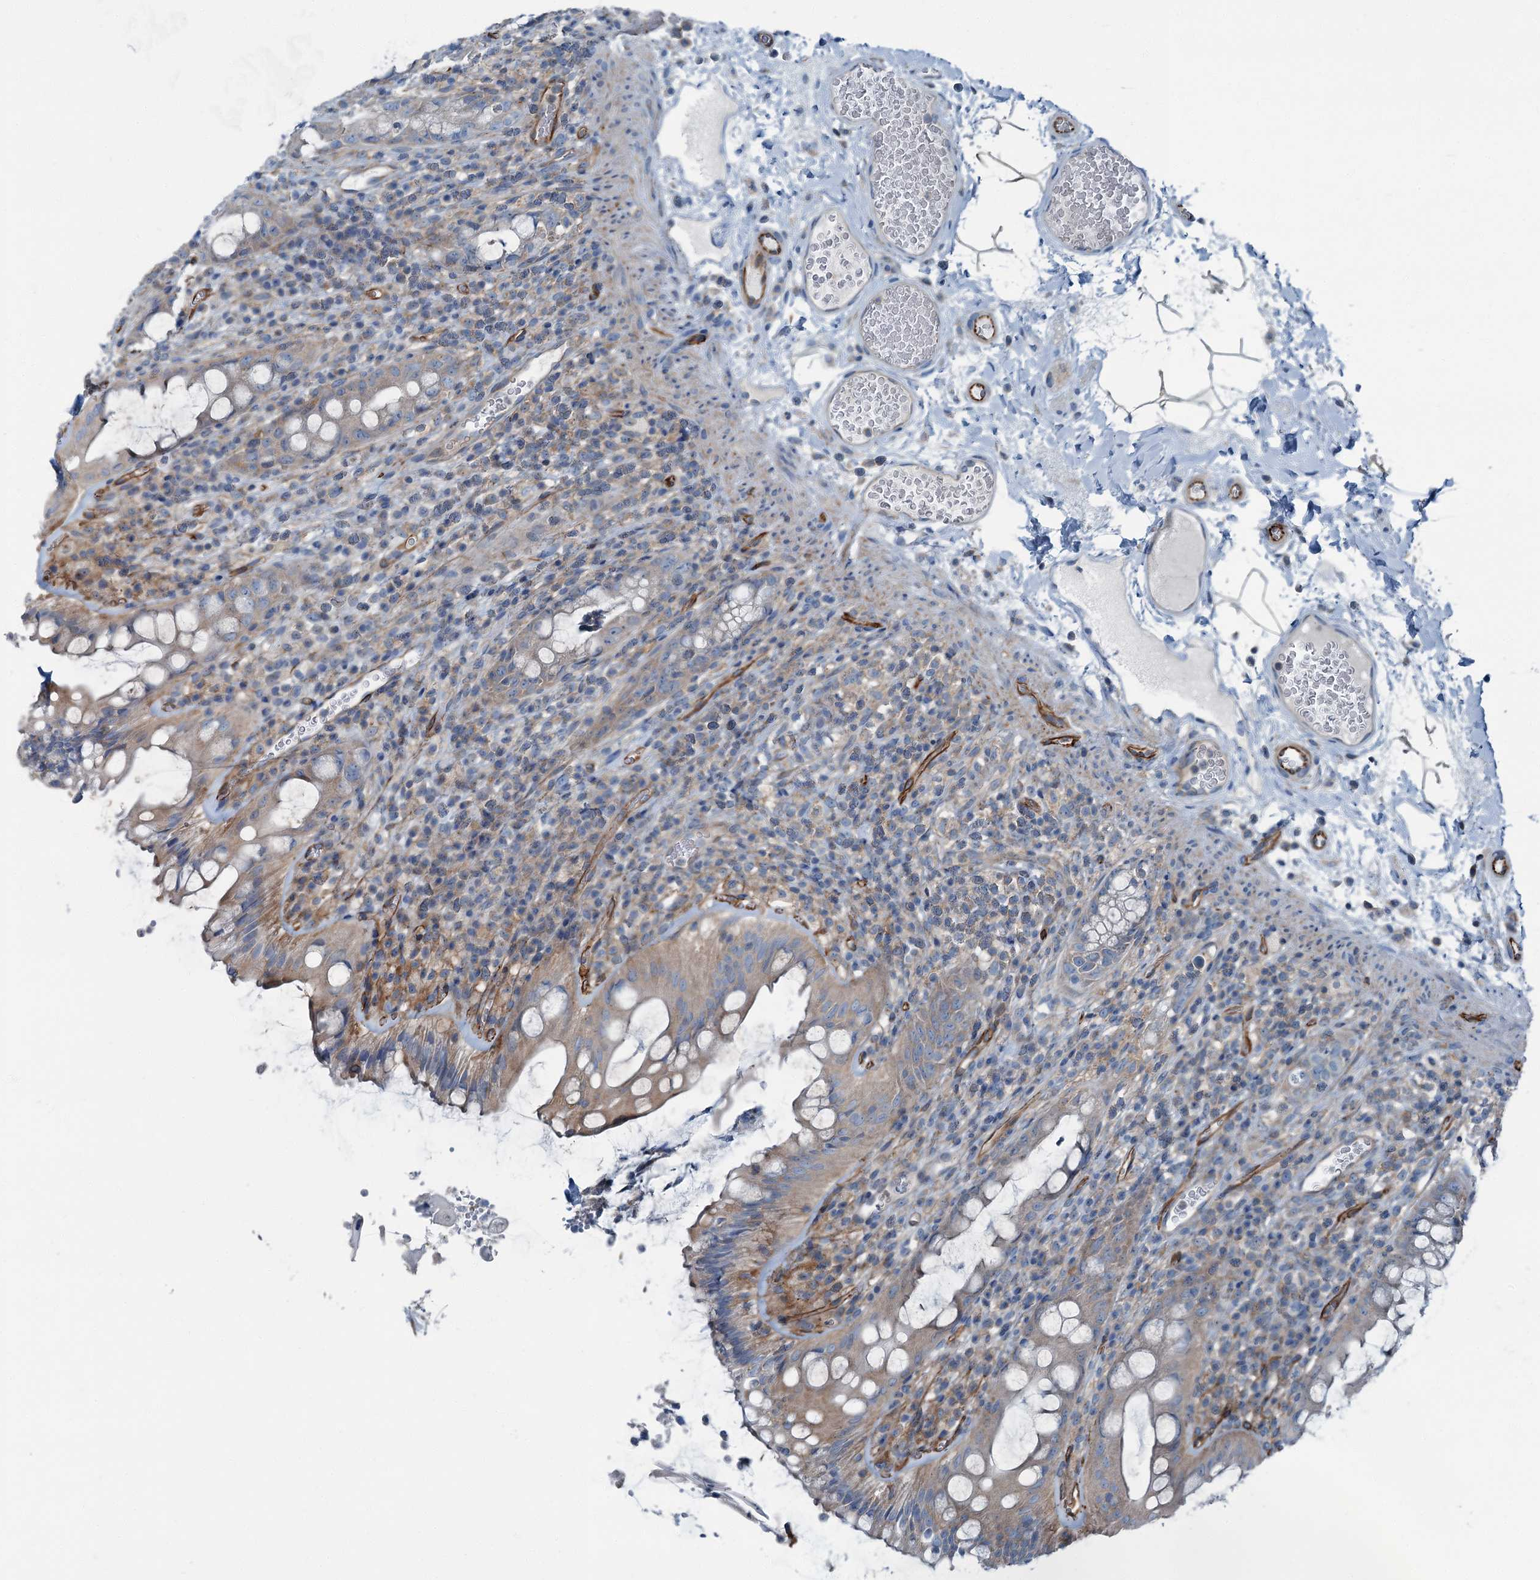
{"staining": {"intensity": "weak", "quantity": ">75%", "location": "cytoplasmic/membranous"}, "tissue": "rectum", "cell_type": "Glandular cells", "image_type": "normal", "snomed": [{"axis": "morphology", "description": "Normal tissue, NOS"}, {"axis": "topography", "description": "Rectum"}], "caption": "DAB immunohistochemical staining of unremarkable human rectum exhibits weak cytoplasmic/membranous protein expression in about >75% of glandular cells.", "gene": "AXL", "patient": {"sex": "female", "age": 57}}